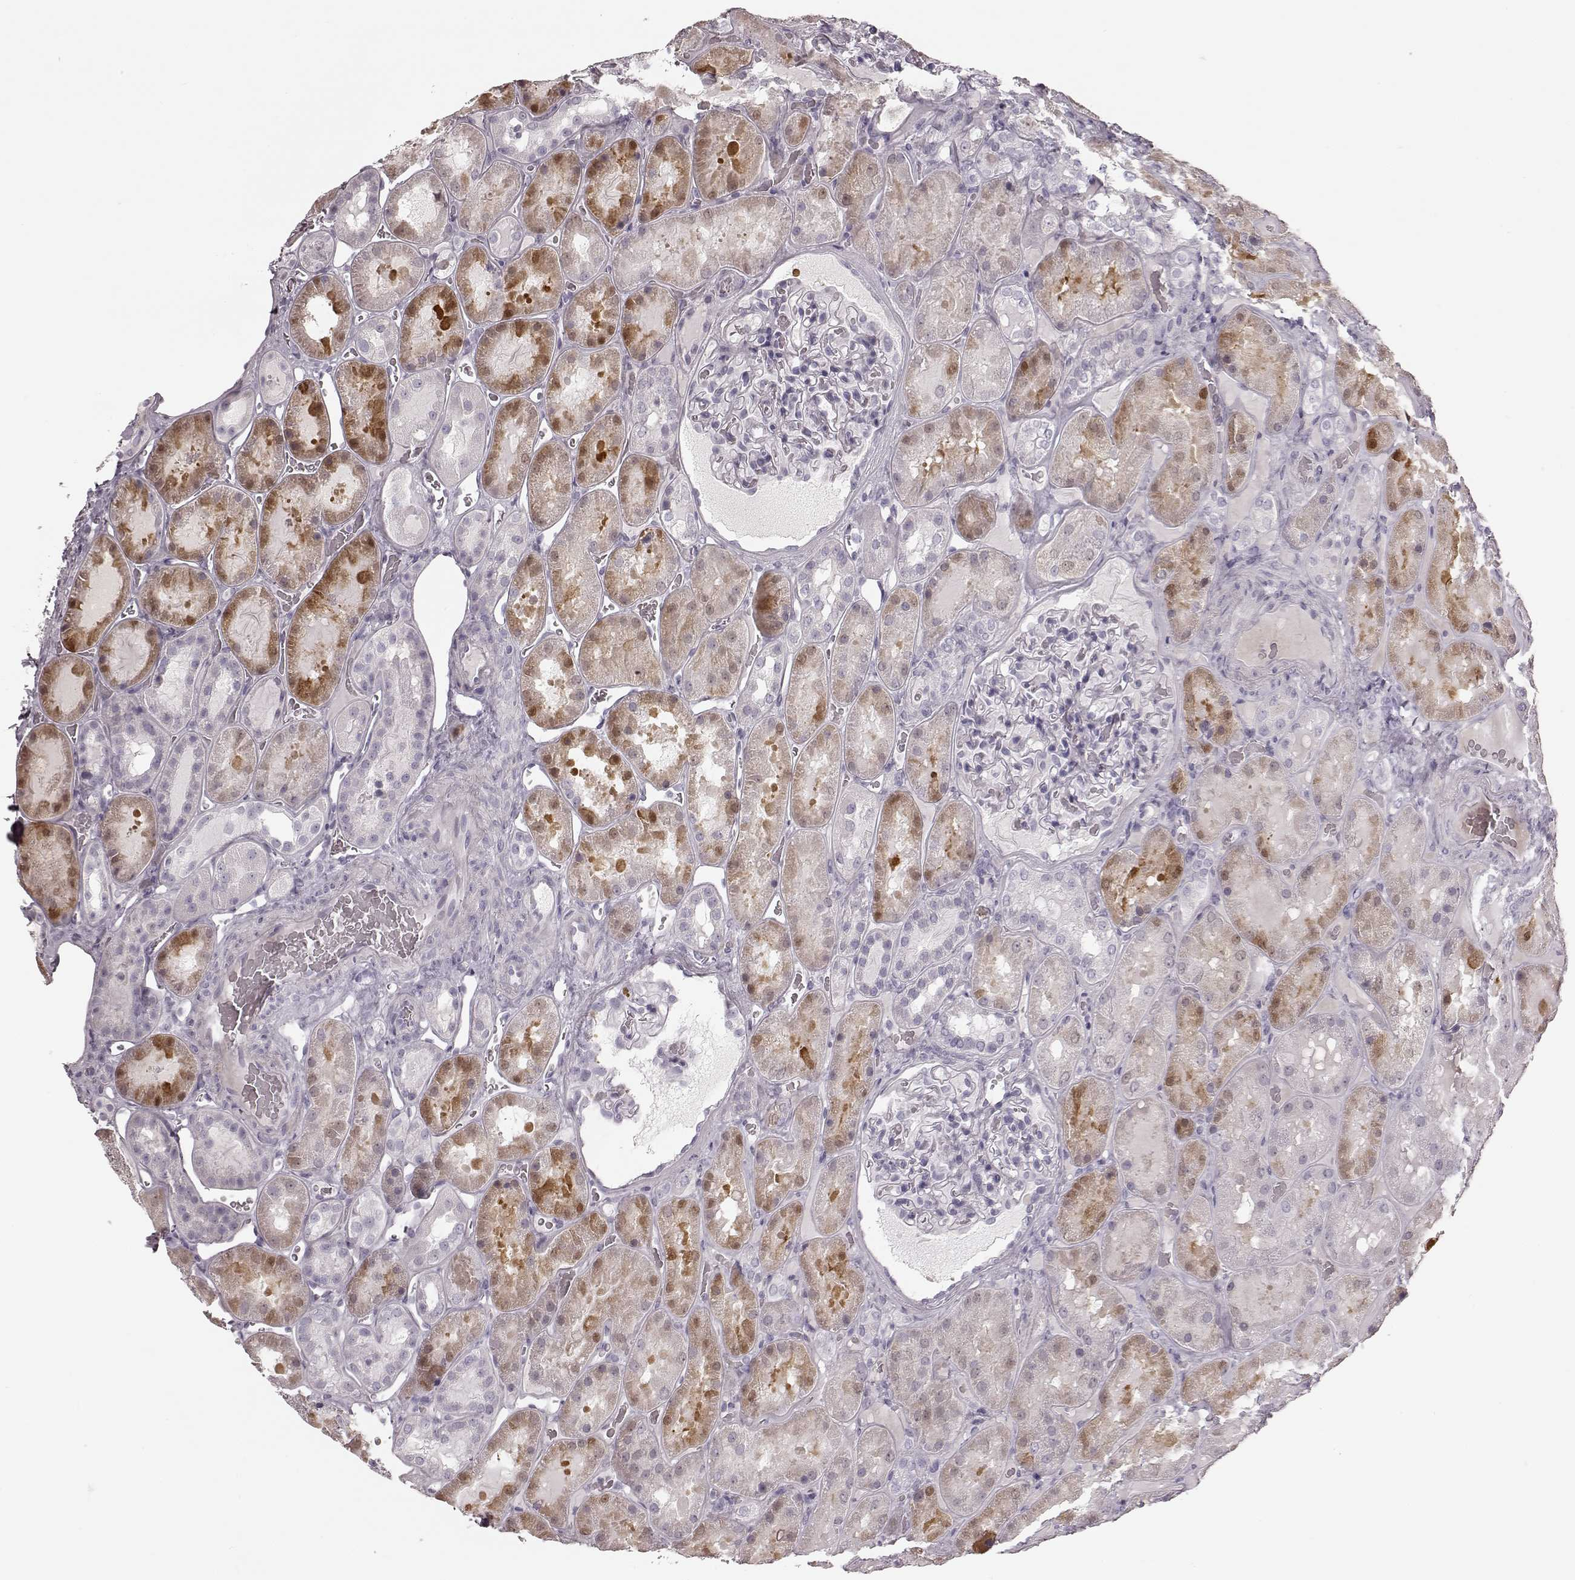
{"staining": {"intensity": "negative", "quantity": "none", "location": "none"}, "tissue": "kidney", "cell_type": "Cells in glomeruli", "image_type": "normal", "snomed": [{"axis": "morphology", "description": "Normal tissue, NOS"}, {"axis": "topography", "description": "Kidney"}], "caption": "IHC histopathology image of benign kidney stained for a protein (brown), which reveals no staining in cells in glomeruli. (Stains: DAB (3,3'-diaminobenzidine) immunohistochemistry (IHC) with hematoxylin counter stain, Microscopy: brightfield microscopy at high magnification).", "gene": "ZNF433", "patient": {"sex": "male", "age": 73}}